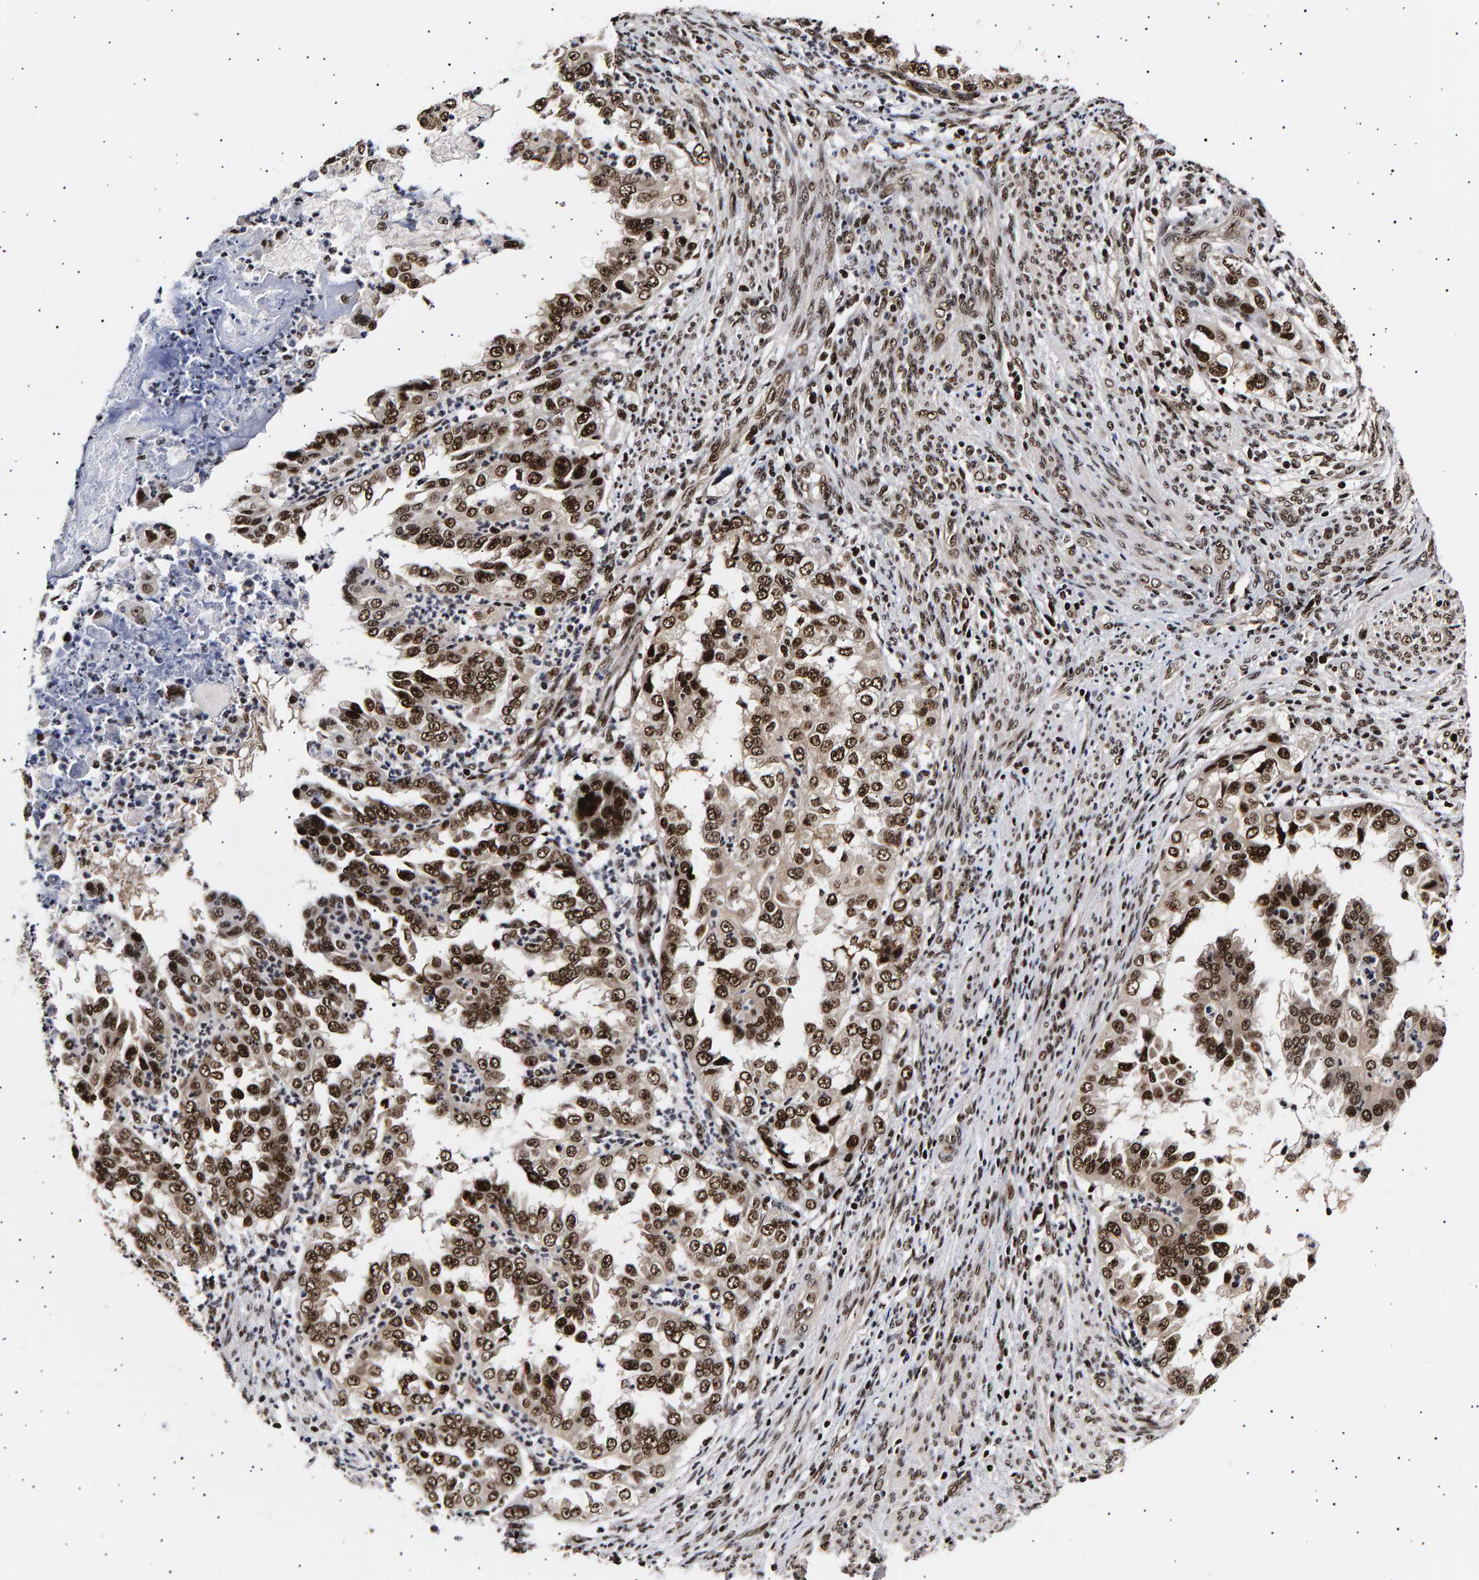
{"staining": {"intensity": "strong", "quantity": ">75%", "location": "nuclear"}, "tissue": "endometrial cancer", "cell_type": "Tumor cells", "image_type": "cancer", "snomed": [{"axis": "morphology", "description": "Adenocarcinoma, NOS"}, {"axis": "topography", "description": "Endometrium"}], "caption": "Endometrial cancer (adenocarcinoma) was stained to show a protein in brown. There is high levels of strong nuclear expression in about >75% of tumor cells.", "gene": "ANKRD40", "patient": {"sex": "female", "age": 85}}